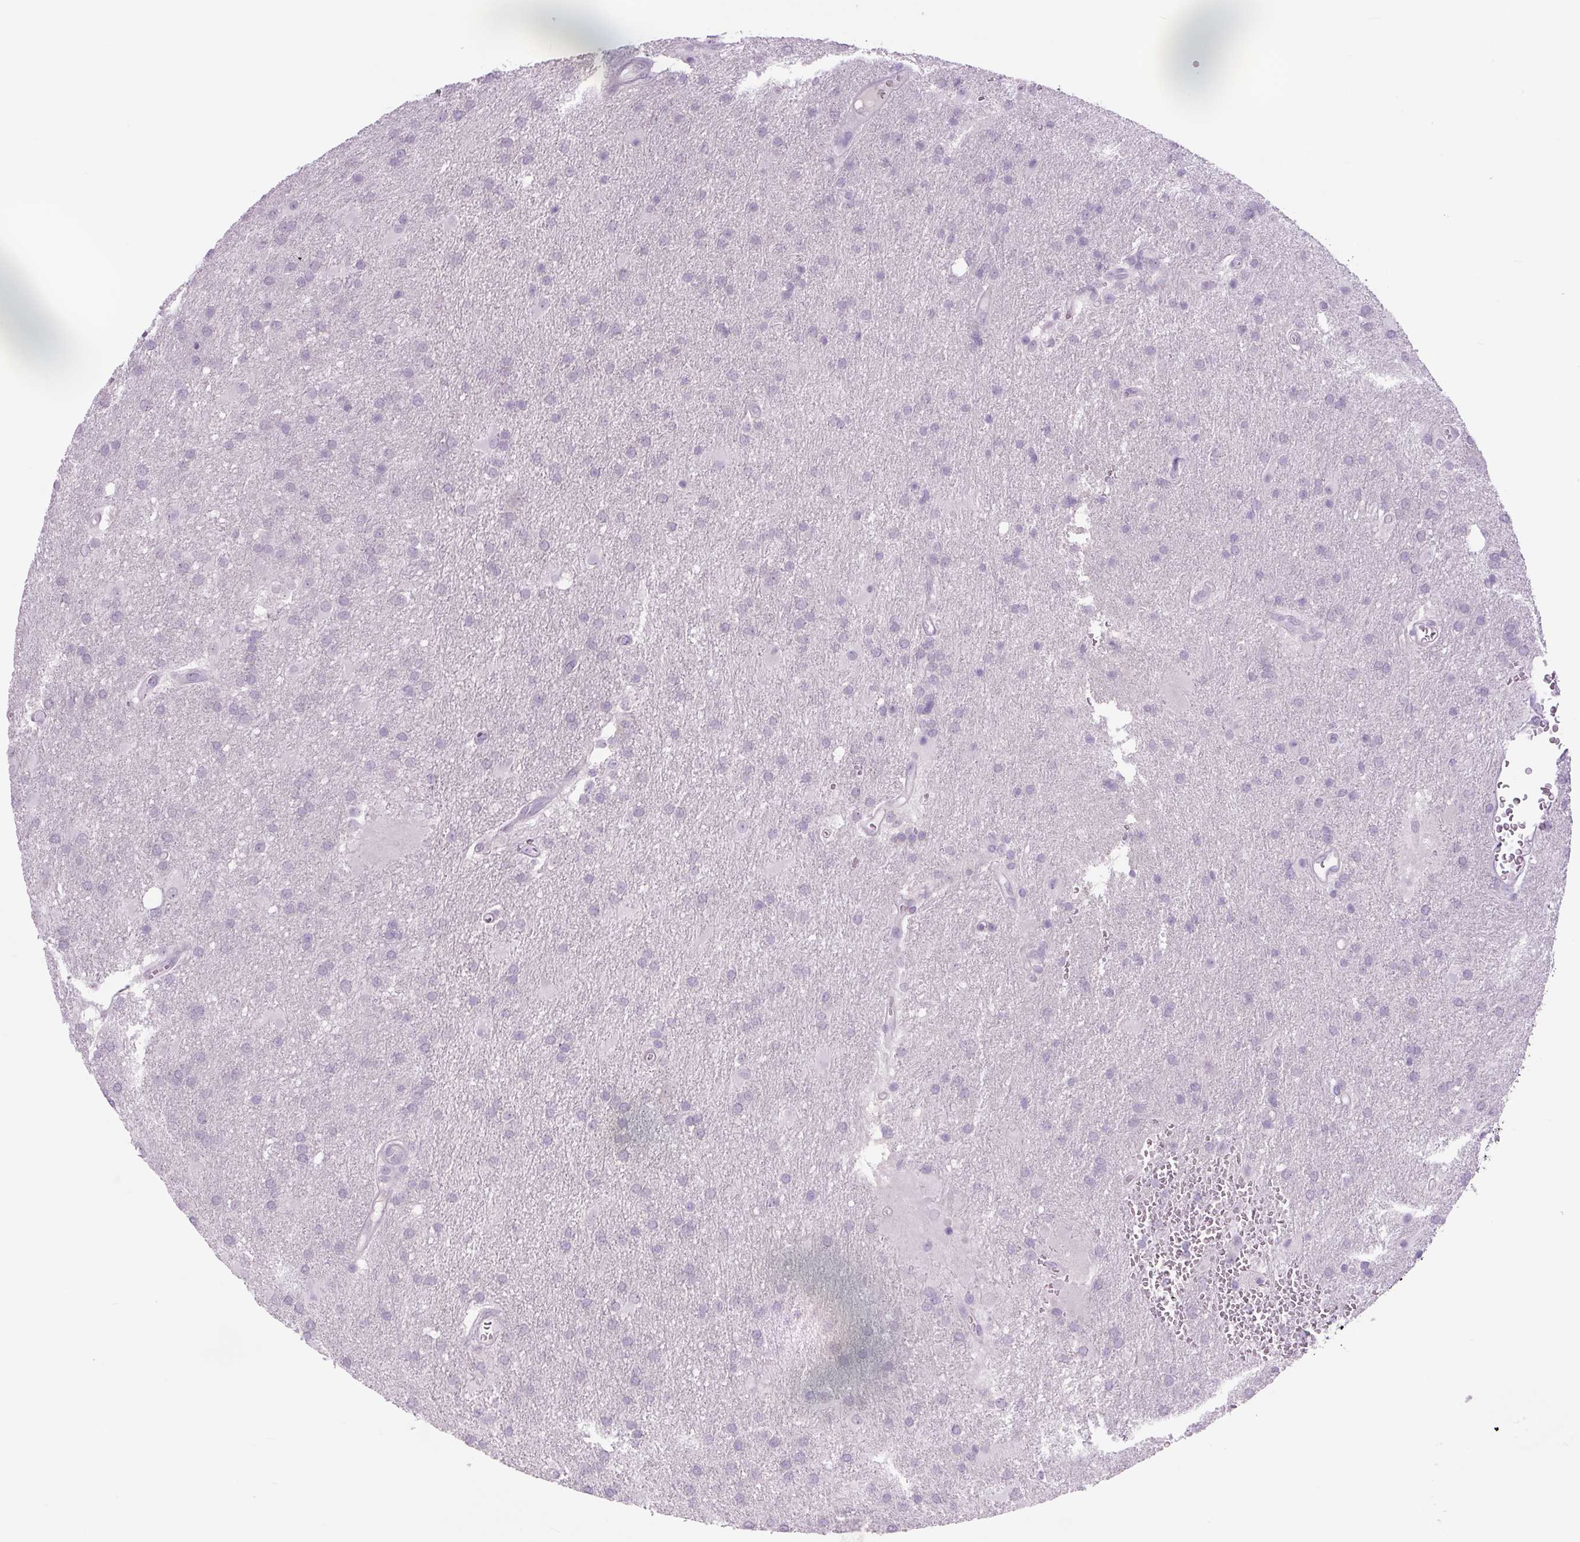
{"staining": {"intensity": "negative", "quantity": "none", "location": "none"}, "tissue": "glioma", "cell_type": "Tumor cells", "image_type": "cancer", "snomed": [{"axis": "morphology", "description": "Glioma, malignant, Low grade"}, {"axis": "topography", "description": "Brain"}], "caption": "Tumor cells show no significant expression in low-grade glioma (malignant).", "gene": "COL9A2", "patient": {"sex": "male", "age": 66}}